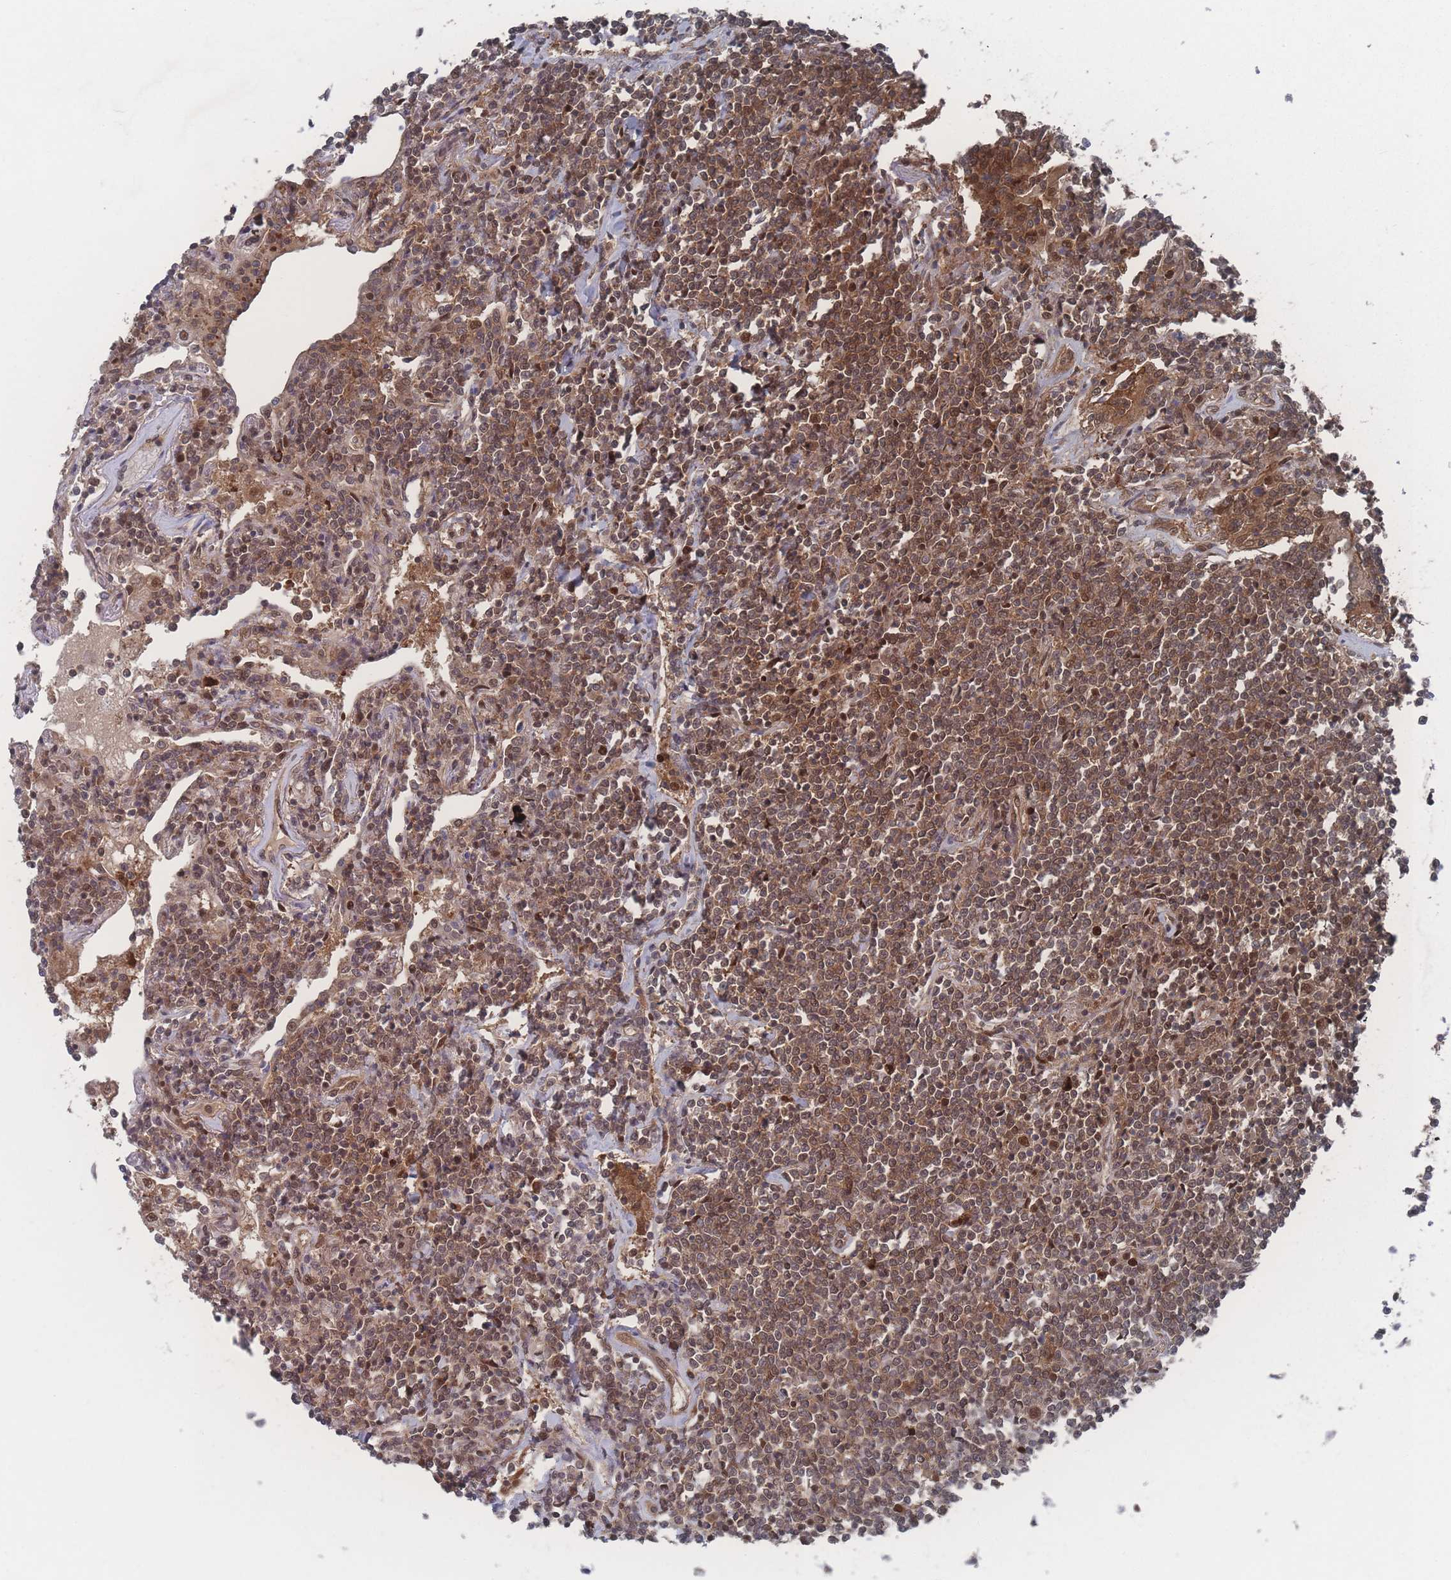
{"staining": {"intensity": "moderate", "quantity": ">75%", "location": "cytoplasmic/membranous,nuclear"}, "tissue": "lymphoma", "cell_type": "Tumor cells", "image_type": "cancer", "snomed": [{"axis": "morphology", "description": "Malignant lymphoma, non-Hodgkin's type, Low grade"}, {"axis": "topography", "description": "Lung"}], "caption": "About >75% of tumor cells in human malignant lymphoma, non-Hodgkin's type (low-grade) show moderate cytoplasmic/membranous and nuclear protein expression as visualized by brown immunohistochemical staining.", "gene": "PSMA1", "patient": {"sex": "female", "age": 71}}